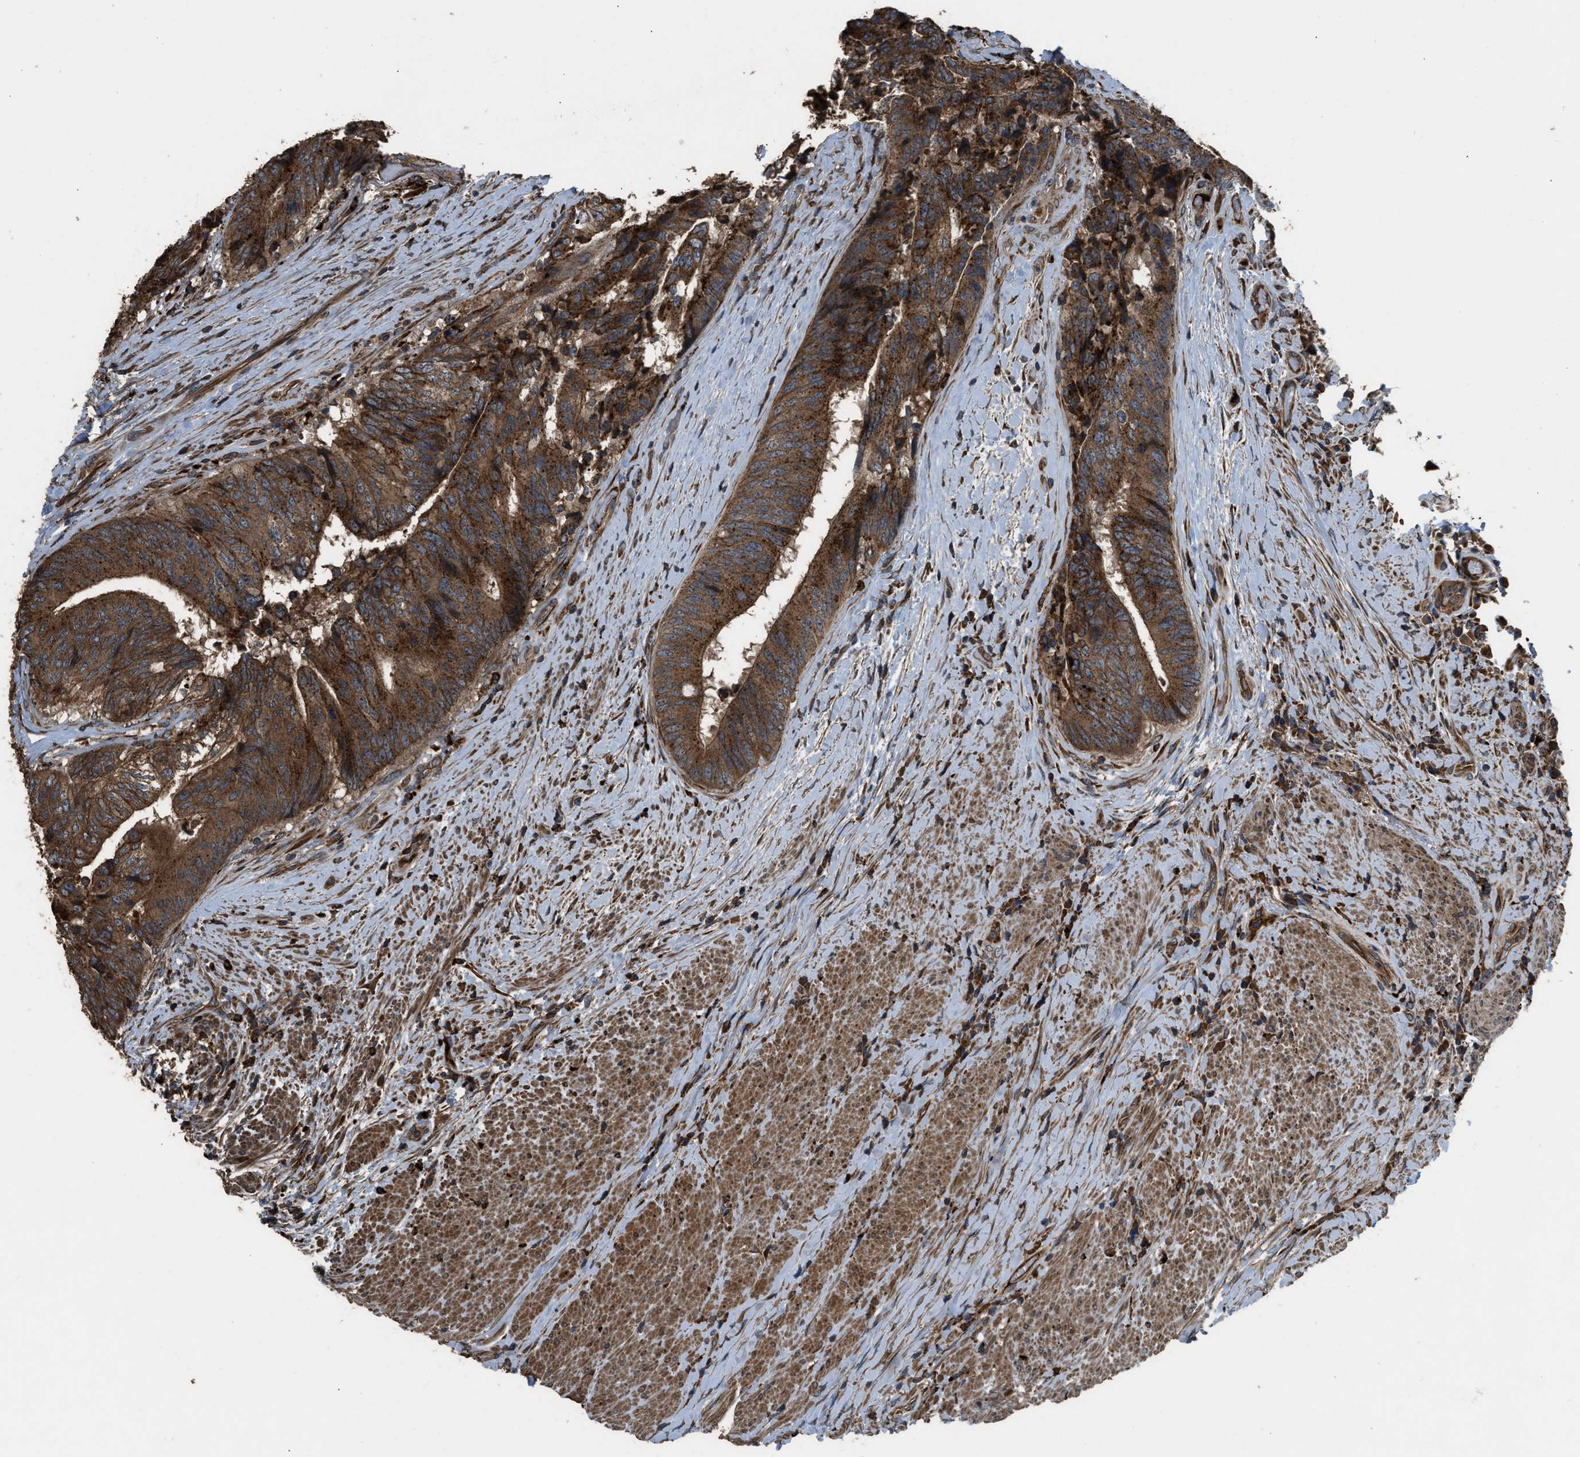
{"staining": {"intensity": "strong", "quantity": ">75%", "location": "cytoplasmic/membranous"}, "tissue": "colorectal cancer", "cell_type": "Tumor cells", "image_type": "cancer", "snomed": [{"axis": "morphology", "description": "Adenocarcinoma, NOS"}, {"axis": "topography", "description": "Rectum"}], "caption": "High-magnification brightfield microscopy of adenocarcinoma (colorectal) stained with DAB (3,3'-diaminobenzidine) (brown) and counterstained with hematoxylin (blue). tumor cells exhibit strong cytoplasmic/membranous positivity is present in about>75% of cells. (DAB (3,3'-diaminobenzidine) IHC with brightfield microscopy, high magnification).", "gene": "GGH", "patient": {"sex": "male", "age": 72}}